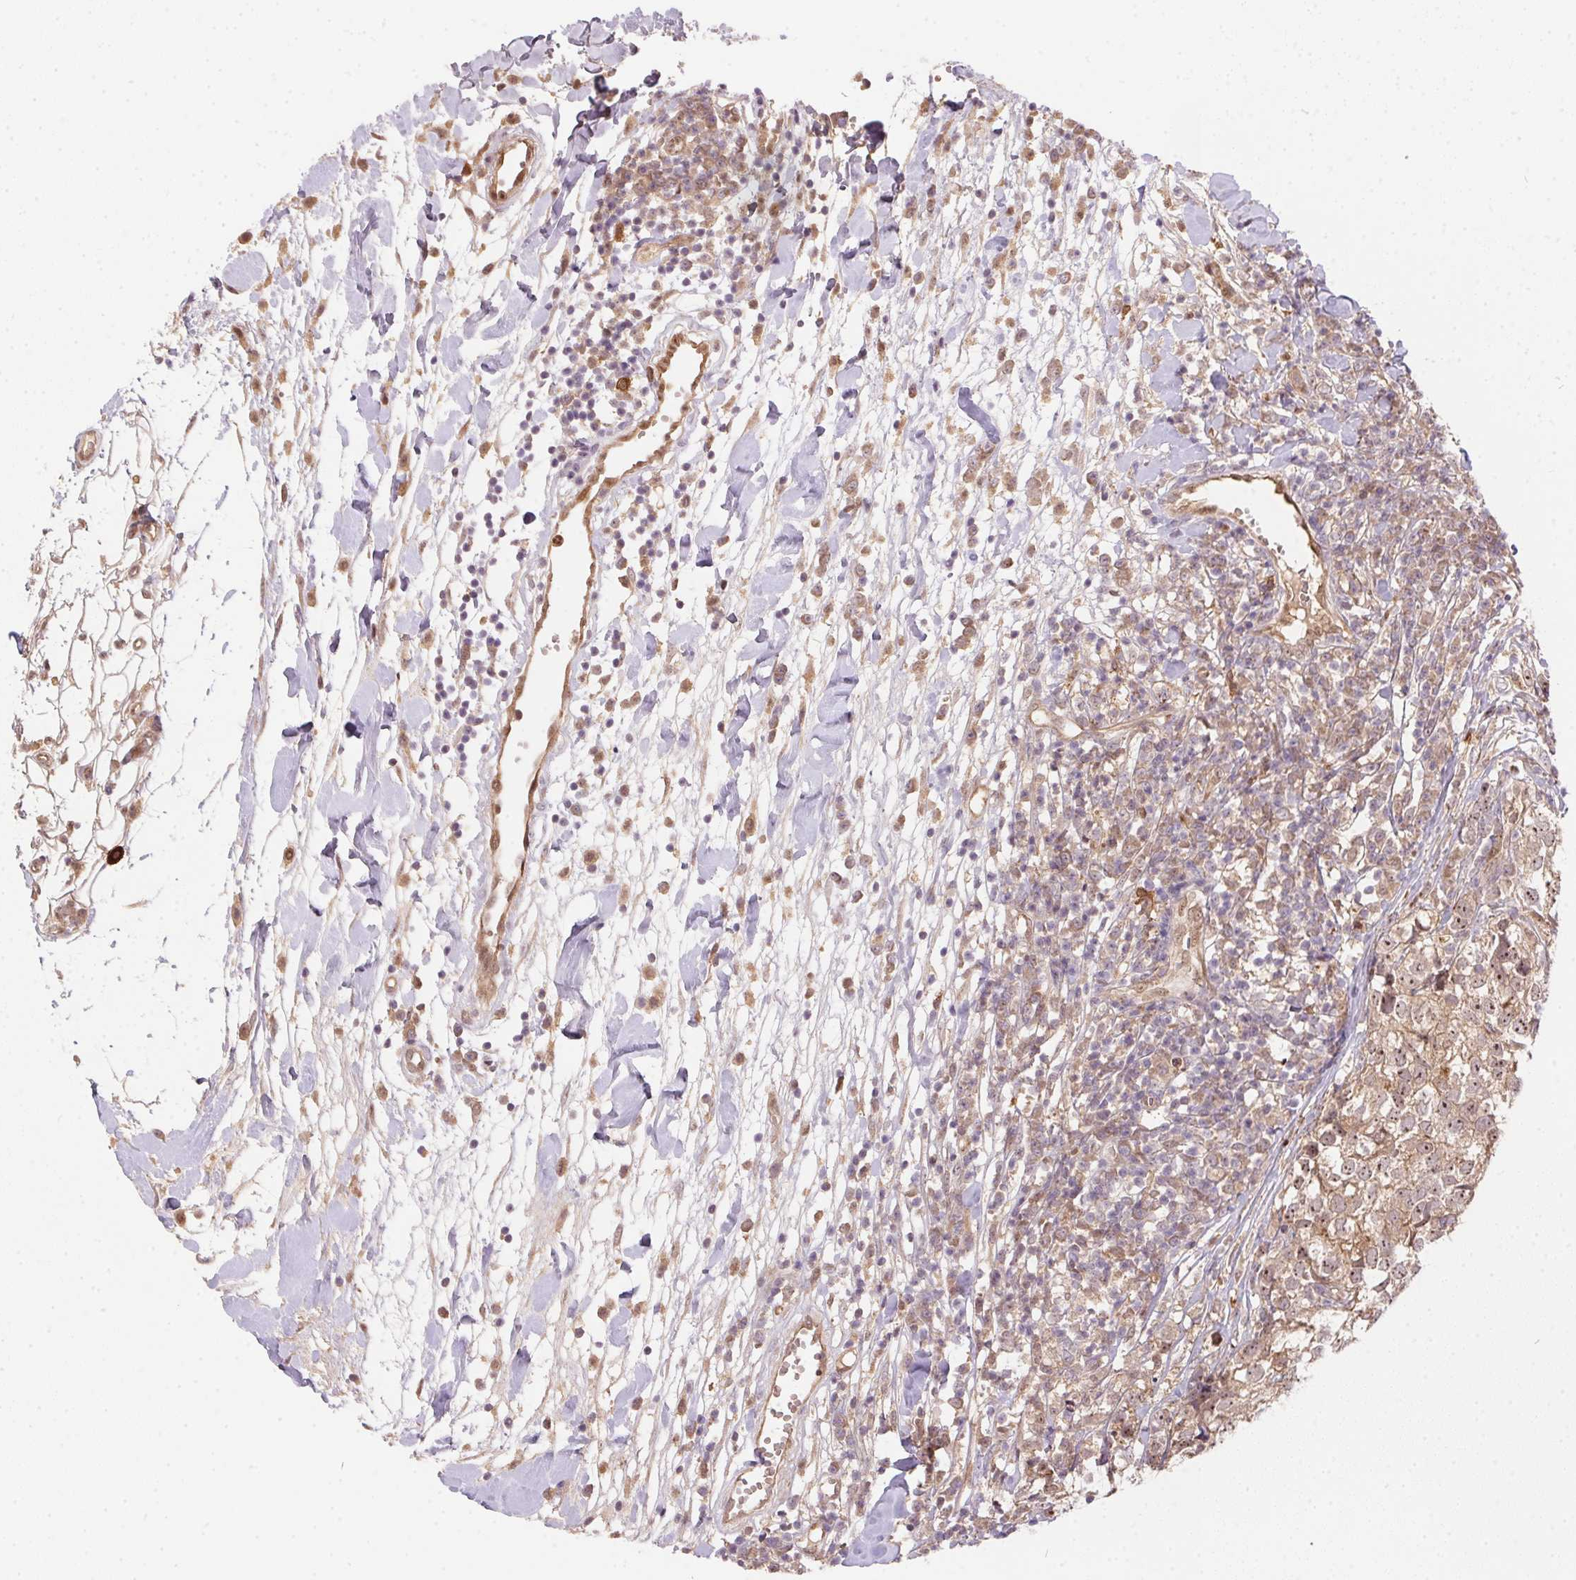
{"staining": {"intensity": "weak", "quantity": ">75%", "location": "cytoplasmic/membranous,nuclear"}, "tissue": "breast cancer", "cell_type": "Tumor cells", "image_type": "cancer", "snomed": [{"axis": "morphology", "description": "Duct carcinoma"}, {"axis": "topography", "description": "Breast"}], "caption": "Protein staining reveals weak cytoplasmic/membranous and nuclear staining in about >75% of tumor cells in breast cancer (infiltrating ductal carcinoma). The protein is stained brown, and the nuclei are stained in blue (DAB IHC with brightfield microscopy, high magnification).", "gene": "NUDT16", "patient": {"sex": "female", "age": 30}}